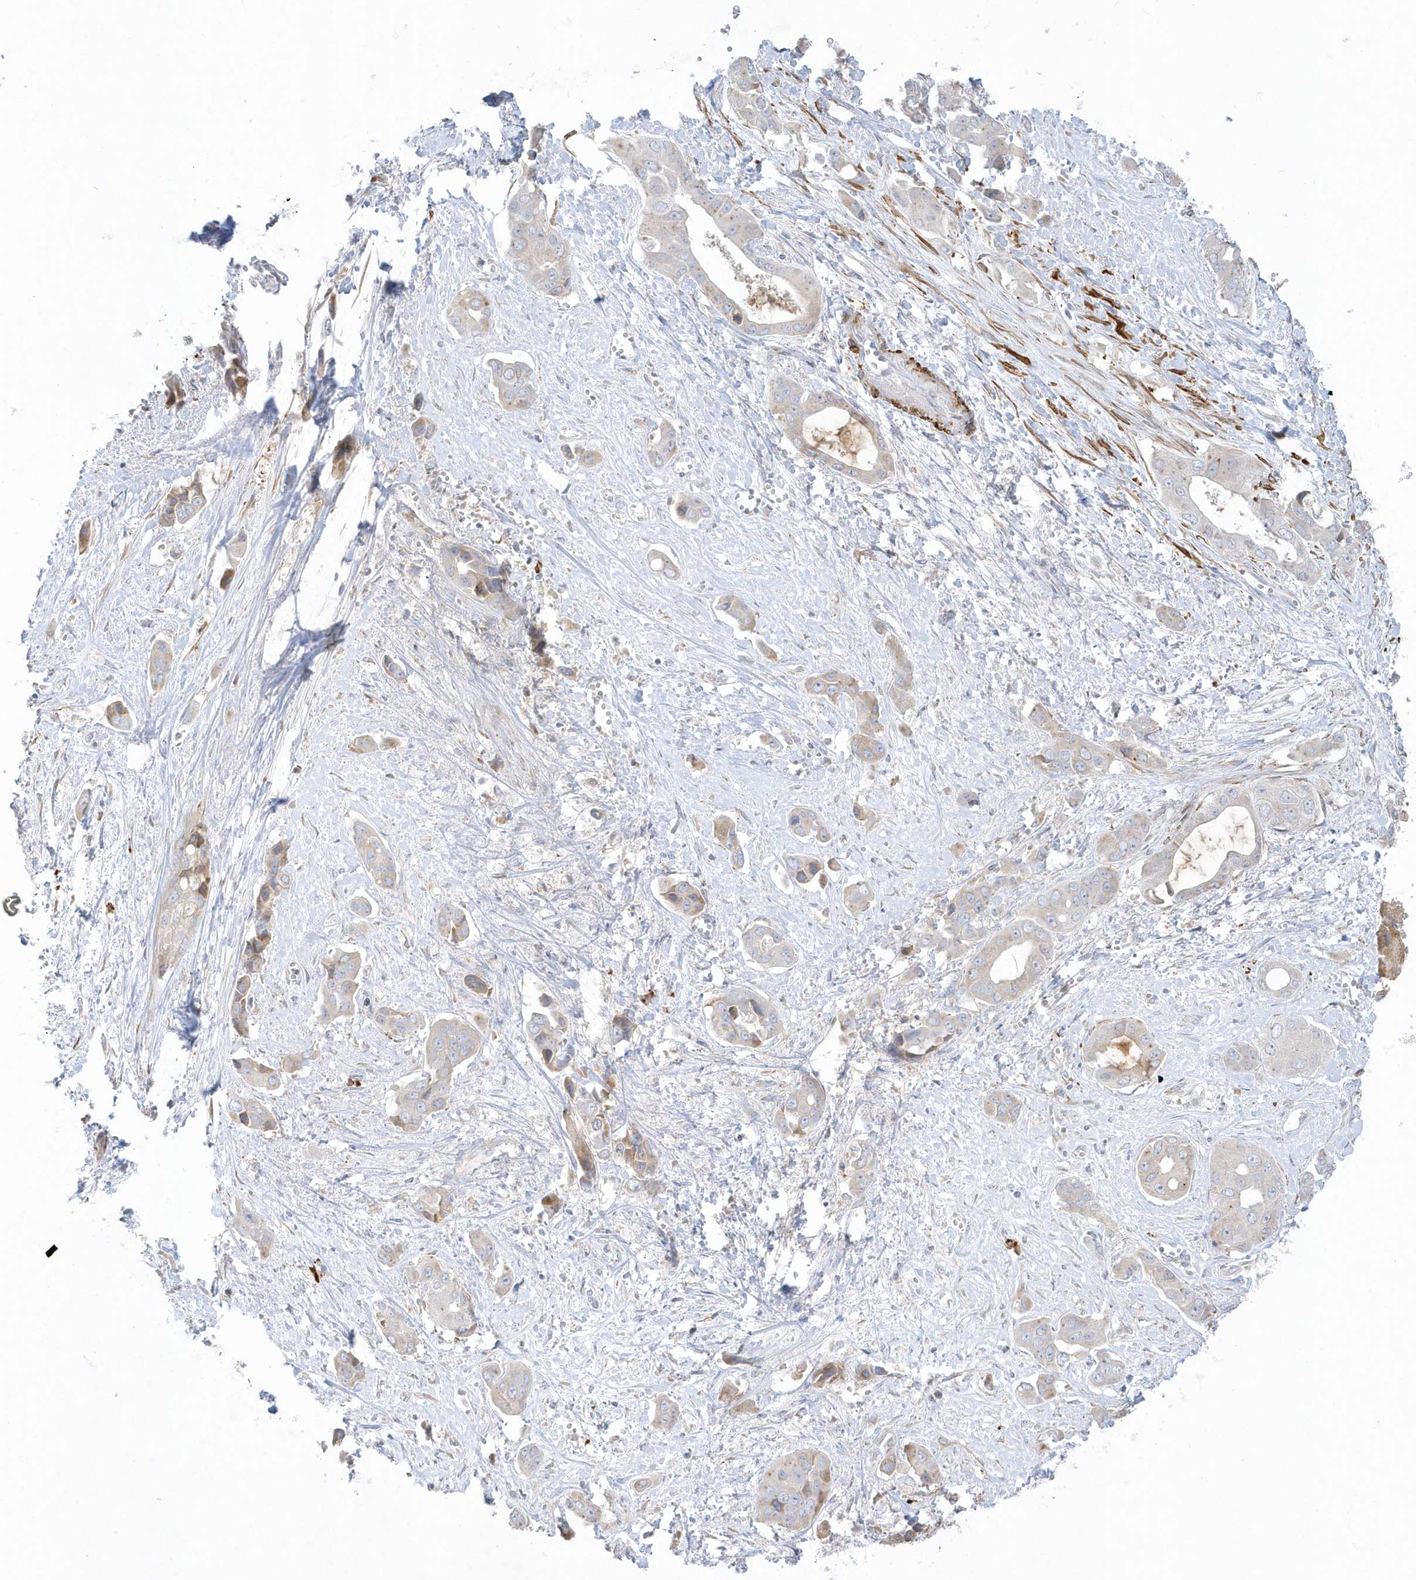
{"staining": {"intensity": "negative", "quantity": "none", "location": "none"}, "tissue": "liver cancer", "cell_type": "Tumor cells", "image_type": "cancer", "snomed": [{"axis": "morphology", "description": "Cholangiocarcinoma"}, {"axis": "topography", "description": "Liver"}], "caption": "Liver cholangiocarcinoma stained for a protein using immunohistochemistry demonstrates no expression tumor cells.", "gene": "THADA", "patient": {"sex": "female", "age": 52}}